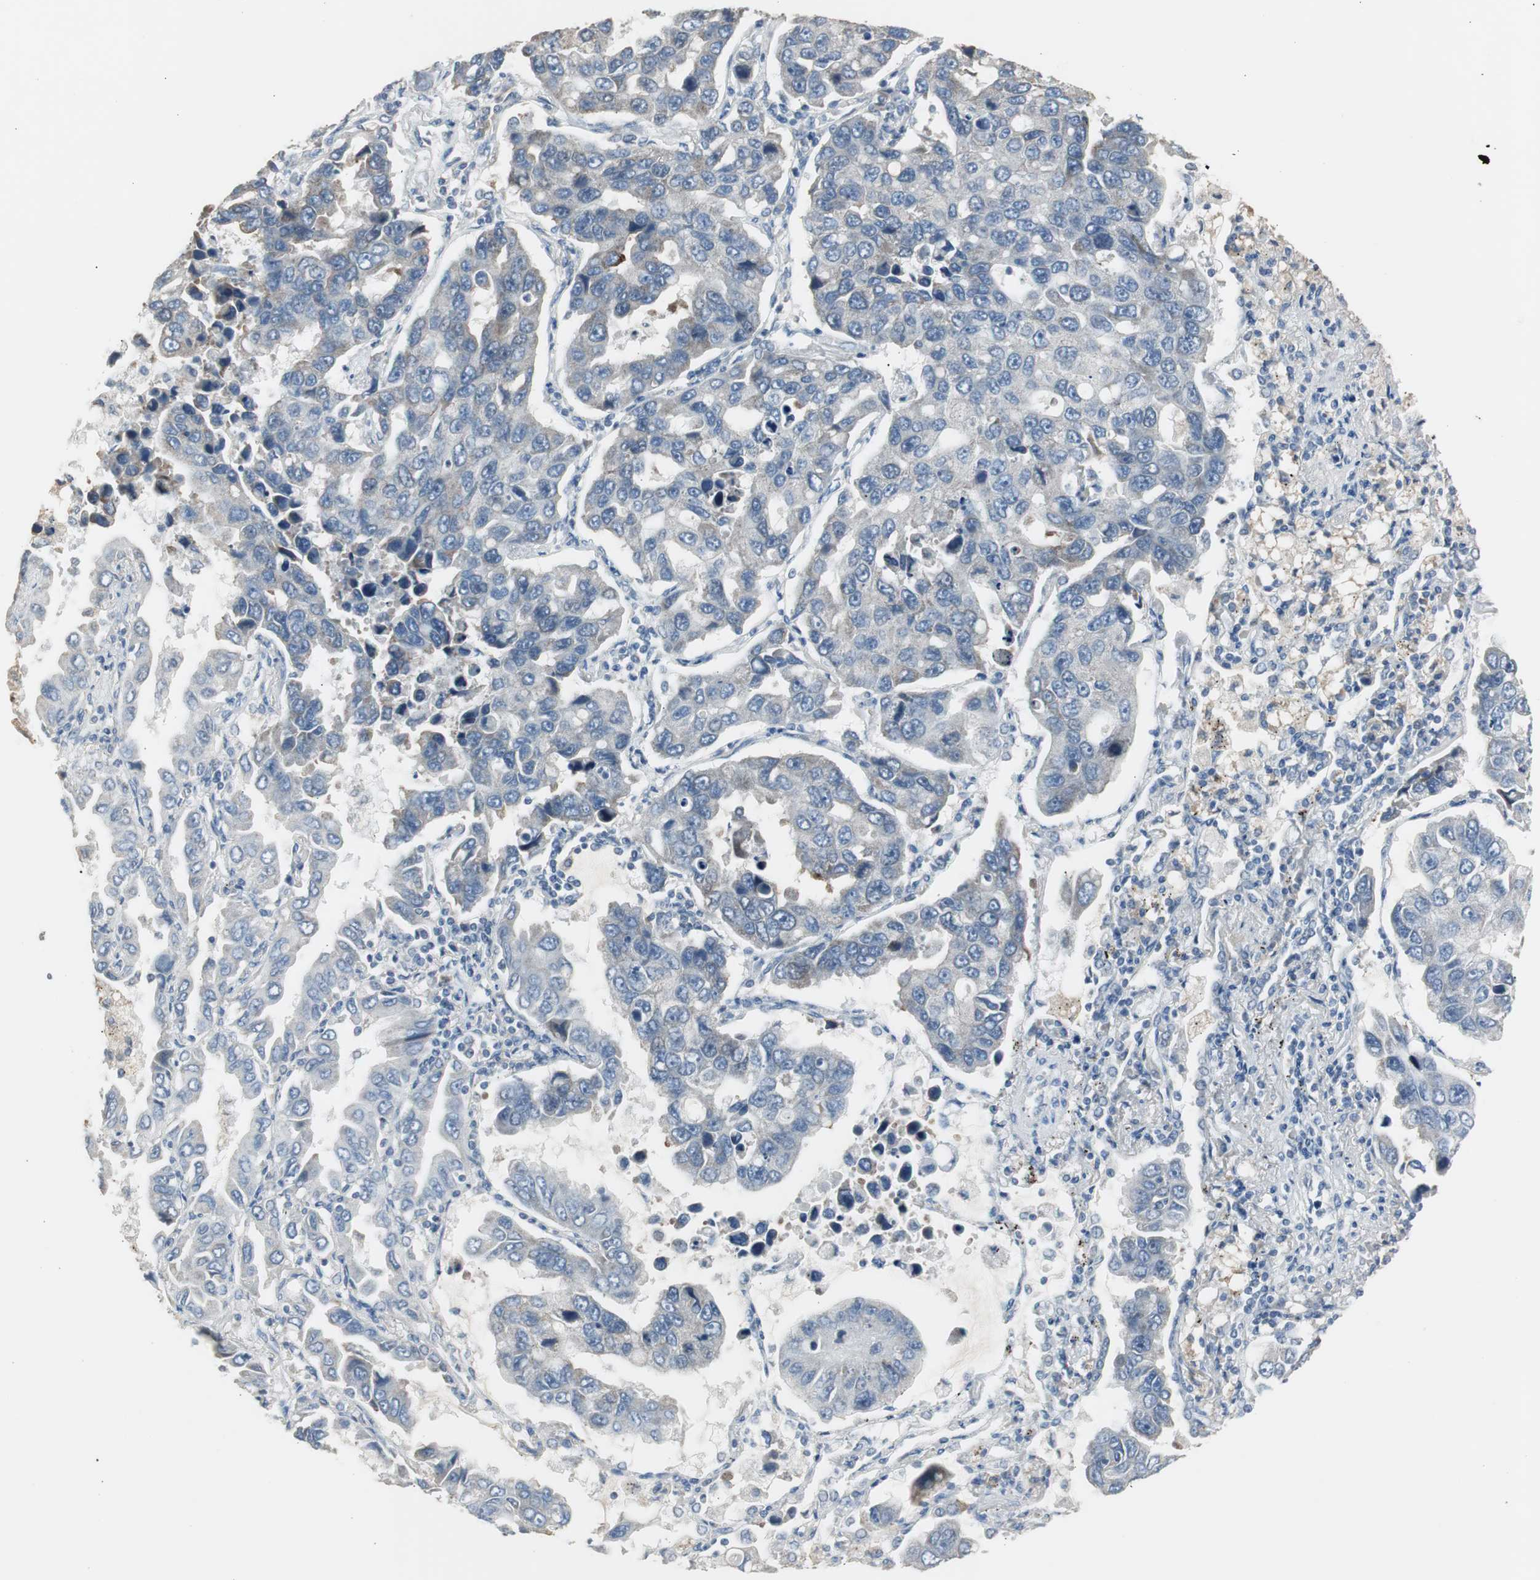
{"staining": {"intensity": "negative", "quantity": "none", "location": "none"}, "tissue": "lung cancer", "cell_type": "Tumor cells", "image_type": "cancer", "snomed": [{"axis": "morphology", "description": "Adenocarcinoma, NOS"}, {"axis": "topography", "description": "Lung"}], "caption": "A photomicrograph of adenocarcinoma (lung) stained for a protein shows no brown staining in tumor cells. (DAB immunohistochemistry (IHC) visualized using brightfield microscopy, high magnification).", "gene": "TK1", "patient": {"sex": "male", "age": 64}}